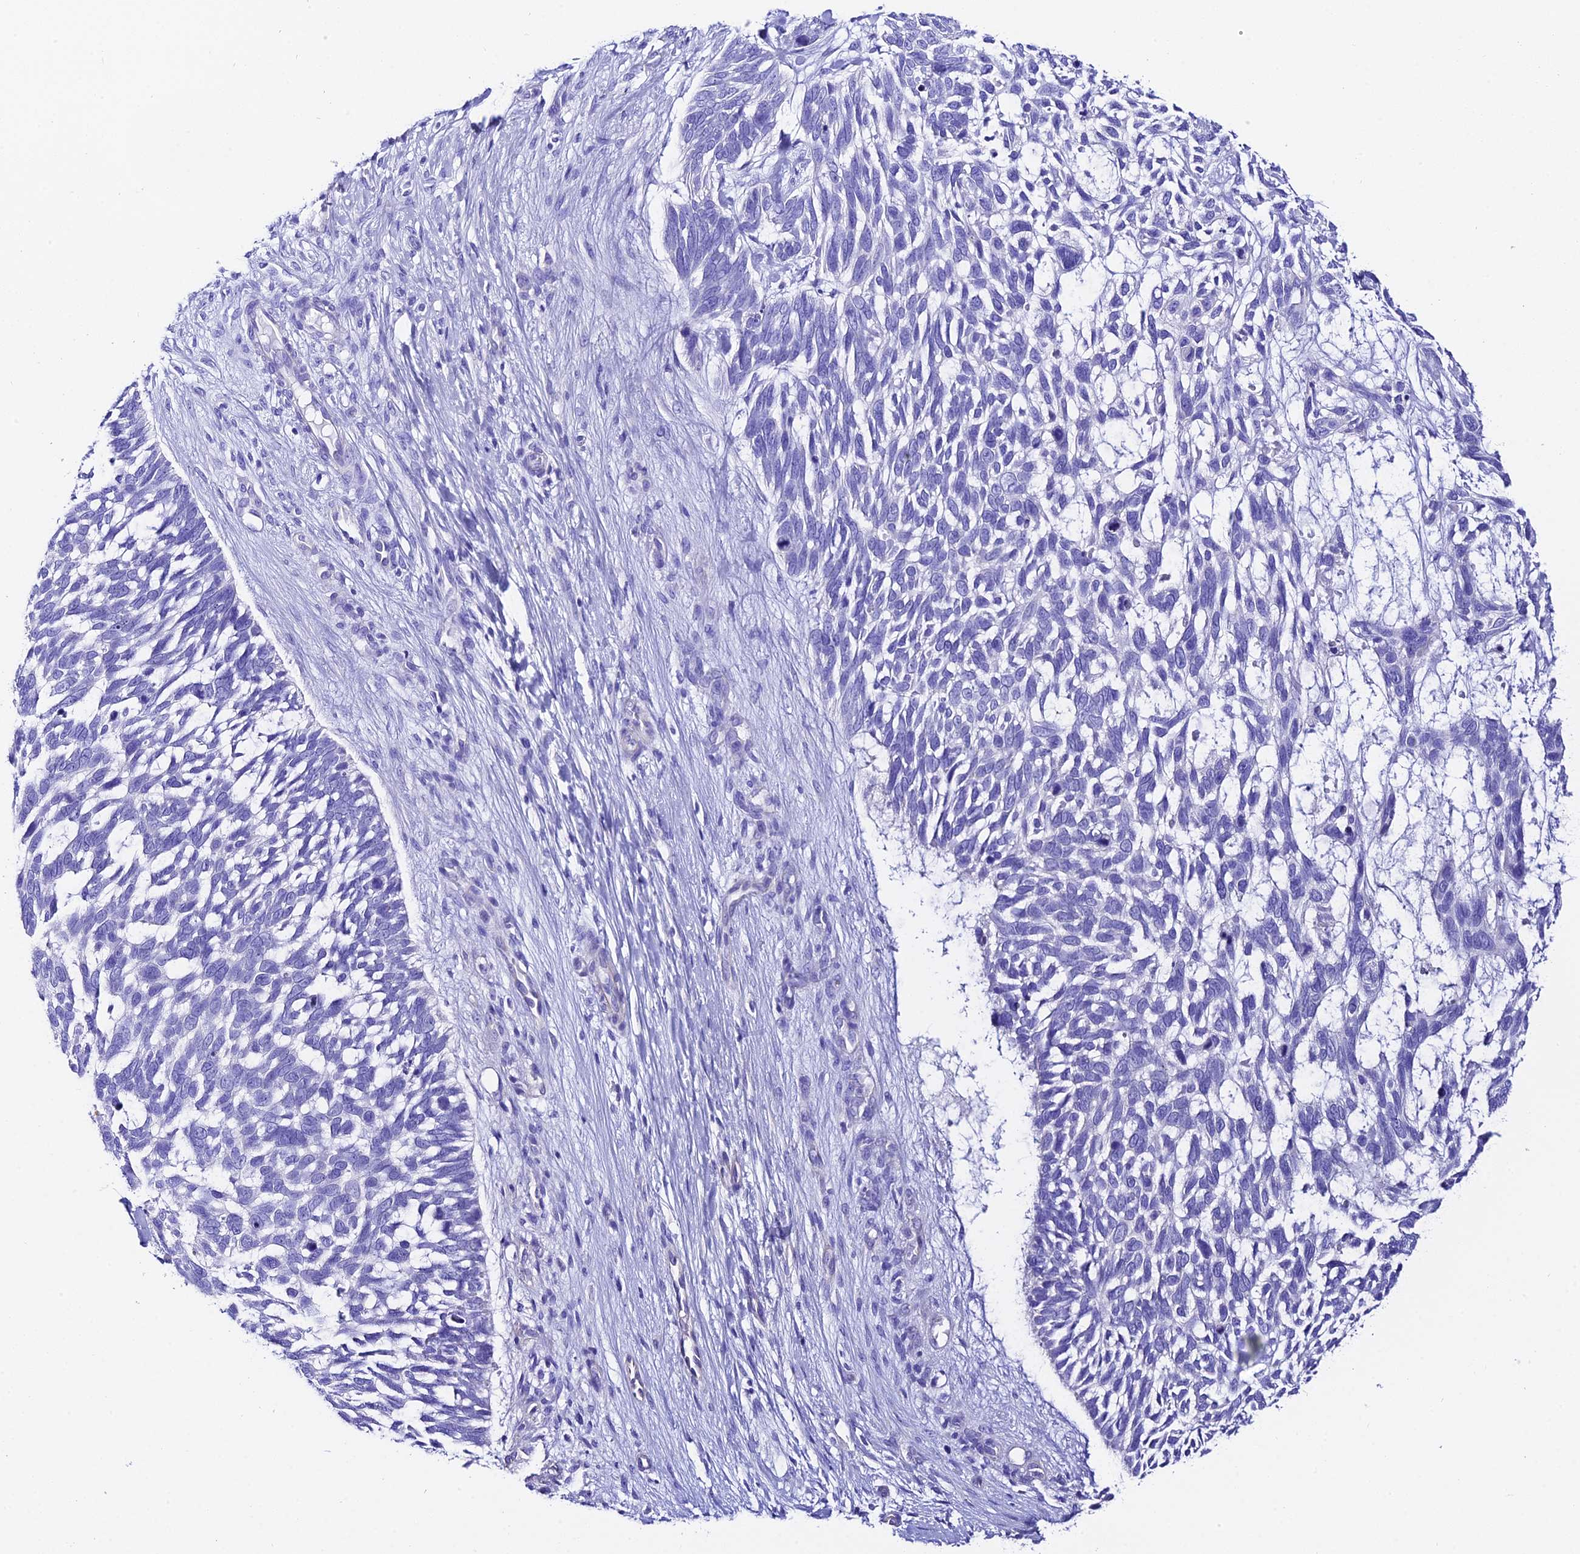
{"staining": {"intensity": "negative", "quantity": "none", "location": "none"}, "tissue": "skin cancer", "cell_type": "Tumor cells", "image_type": "cancer", "snomed": [{"axis": "morphology", "description": "Basal cell carcinoma"}, {"axis": "topography", "description": "Skin"}], "caption": "Immunohistochemistry of human skin cancer demonstrates no staining in tumor cells.", "gene": "QRFP", "patient": {"sex": "male", "age": 88}}